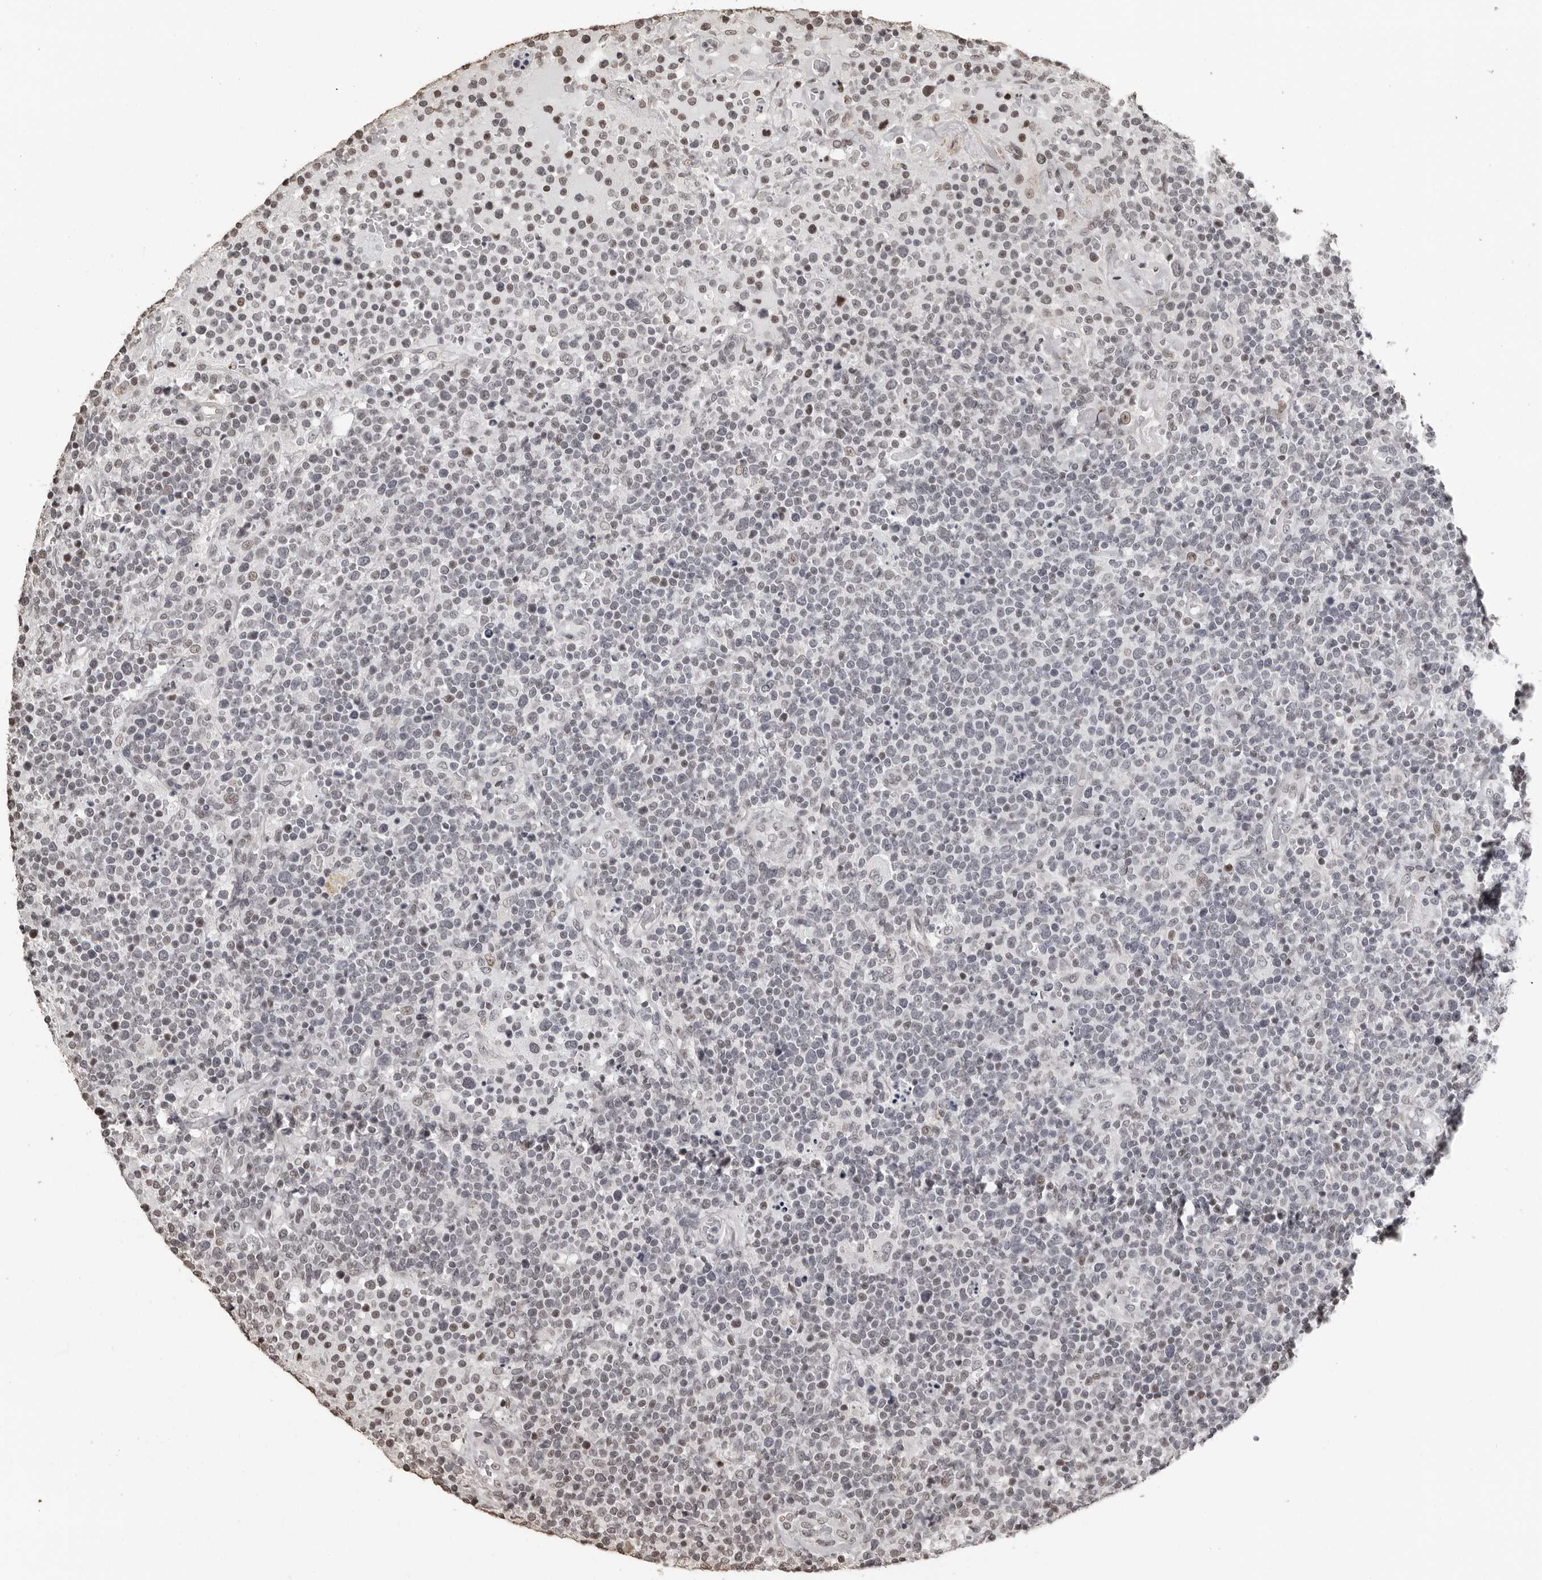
{"staining": {"intensity": "weak", "quantity": "<25%", "location": "nuclear"}, "tissue": "lymphoma", "cell_type": "Tumor cells", "image_type": "cancer", "snomed": [{"axis": "morphology", "description": "Malignant lymphoma, non-Hodgkin's type, High grade"}, {"axis": "topography", "description": "Lymph node"}], "caption": "Tumor cells show no significant positivity in malignant lymphoma, non-Hodgkin's type (high-grade).", "gene": "ORC1", "patient": {"sex": "male", "age": 61}}